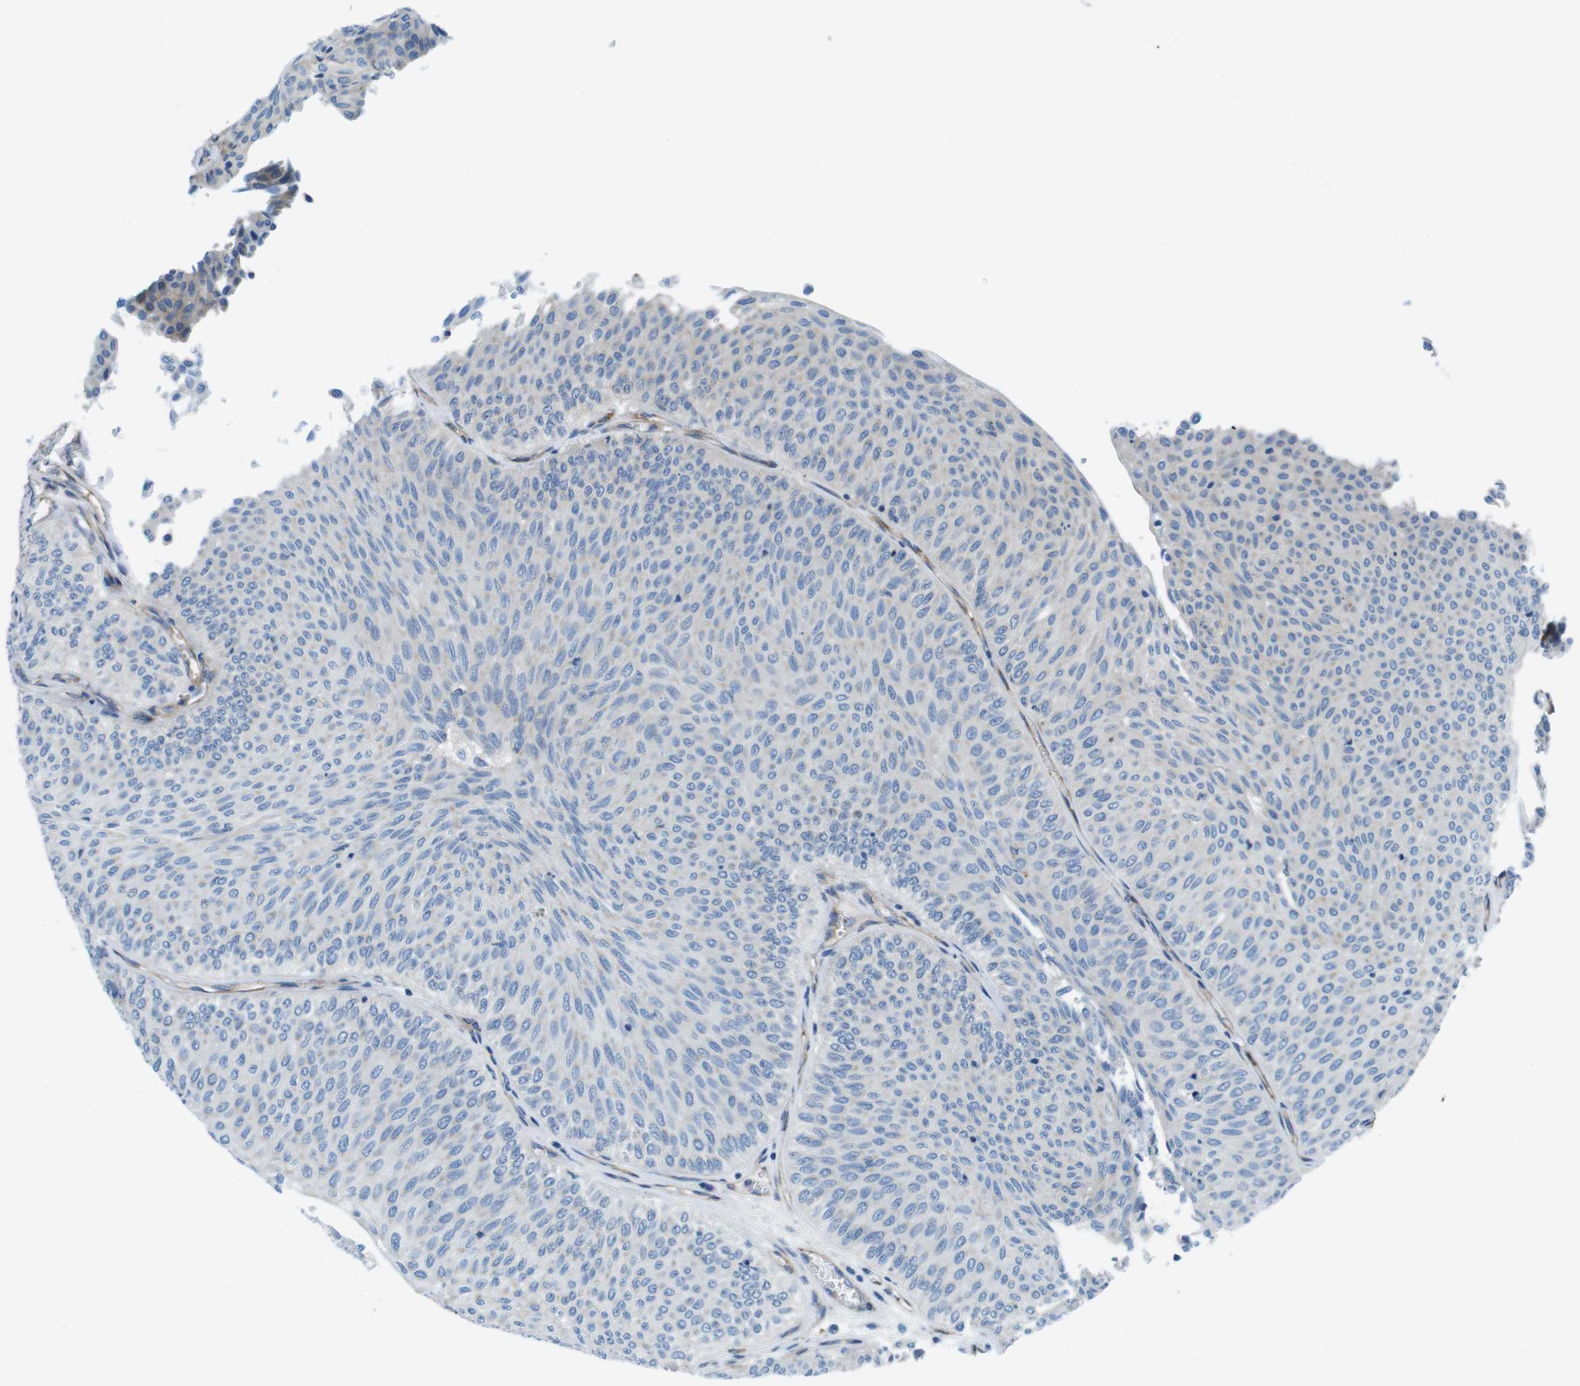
{"staining": {"intensity": "weak", "quantity": "<25%", "location": "cytoplasmic/membranous"}, "tissue": "urothelial cancer", "cell_type": "Tumor cells", "image_type": "cancer", "snomed": [{"axis": "morphology", "description": "Urothelial carcinoma, Low grade"}, {"axis": "topography", "description": "Urinary bladder"}], "caption": "Tumor cells show no significant protein expression in urothelial cancer.", "gene": "EMP2", "patient": {"sex": "male", "age": 78}}